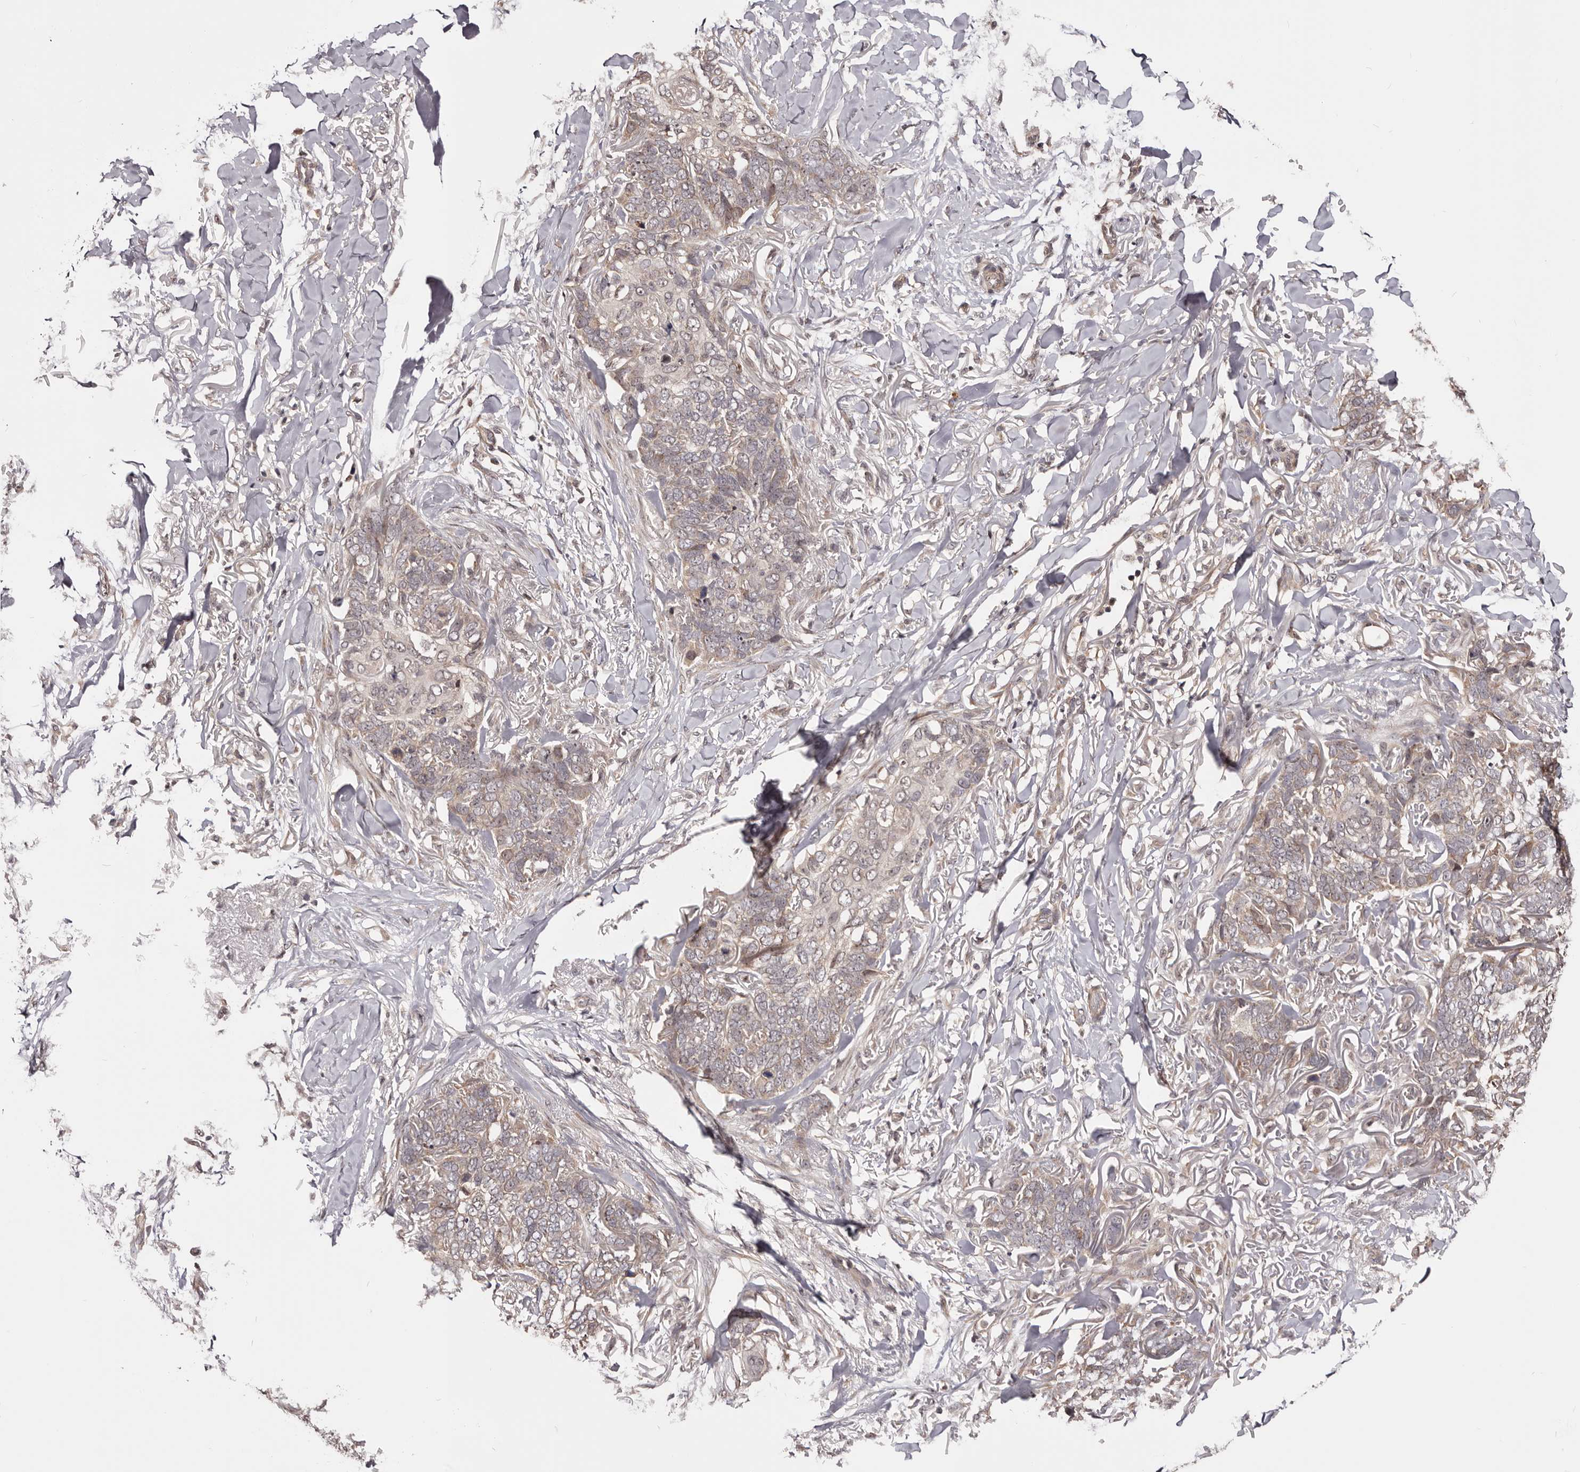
{"staining": {"intensity": "weak", "quantity": "<25%", "location": "cytoplasmic/membranous,nuclear"}, "tissue": "skin cancer", "cell_type": "Tumor cells", "image_type": "cancer", "snomed": [{"axis": "morphology", "description": "Normal tissue, NOS"}, {"axis": "morphology", "description": "Basal cell carcinoma"}, {"axis": "topography", "description": "Skin"}], "caption": "A histopathology image of basal cell carcinoma (skin) stained for a protein displays no brown staining in tumor cells.", "gene": "NOL12", "patient": {"sex": "male", "age": 77}}